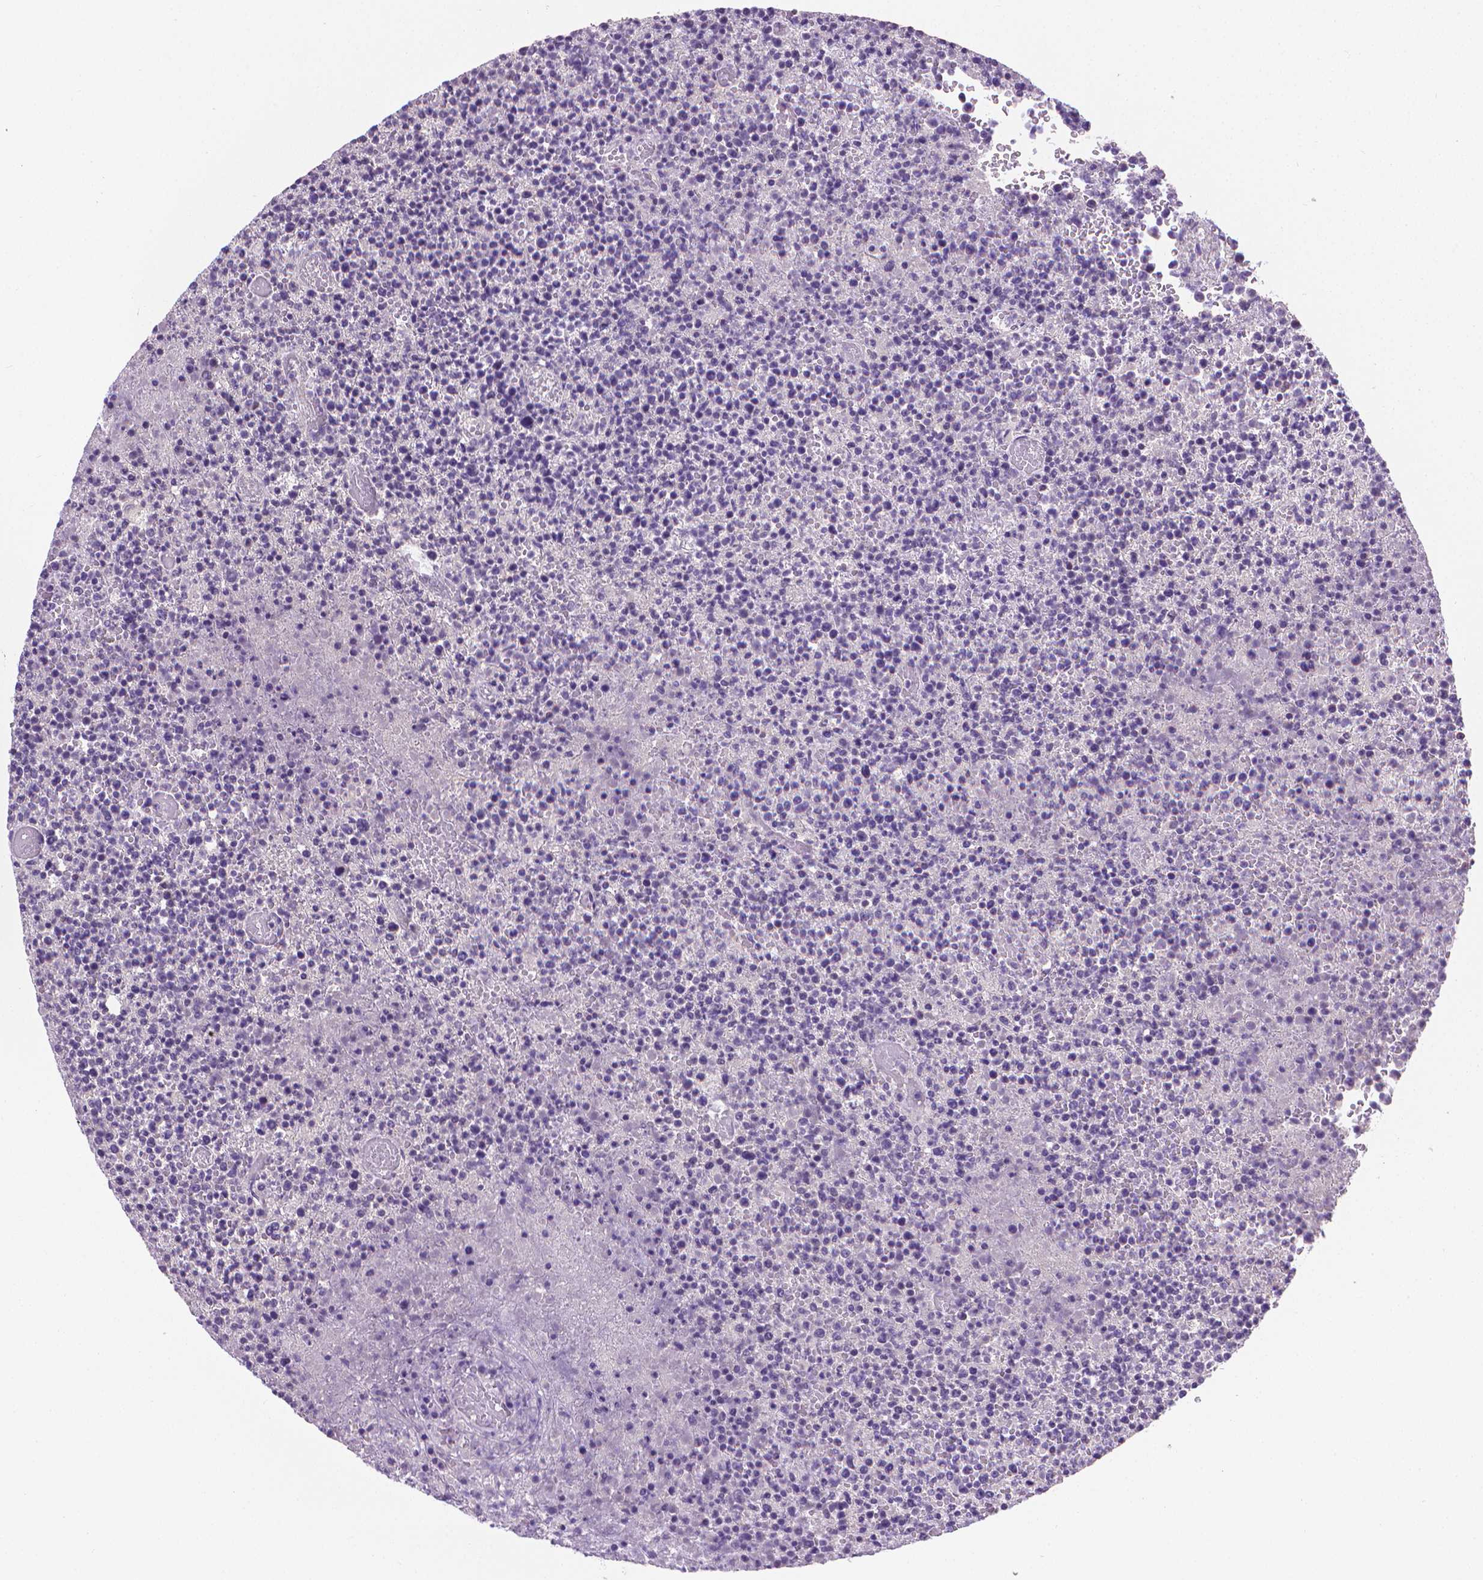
{"staining": {"intensity": "negative", "quantity": "none", "location": "none"}, "tissue": "lymphoma", "cell_type": "Tumor cells", "image_type": "cancer", "snomed": [{"axis": "morphology", "description": "Malignant lymphoma, non-Hodgkin's type, High grade"}, {"axis": "topography", "description": "Lymph node"}], "caption": "The image displays no significant positivity in tumor cells of lymphoma.", "gene": "FASN", "patient": {"sex": "male", "age": 13}}